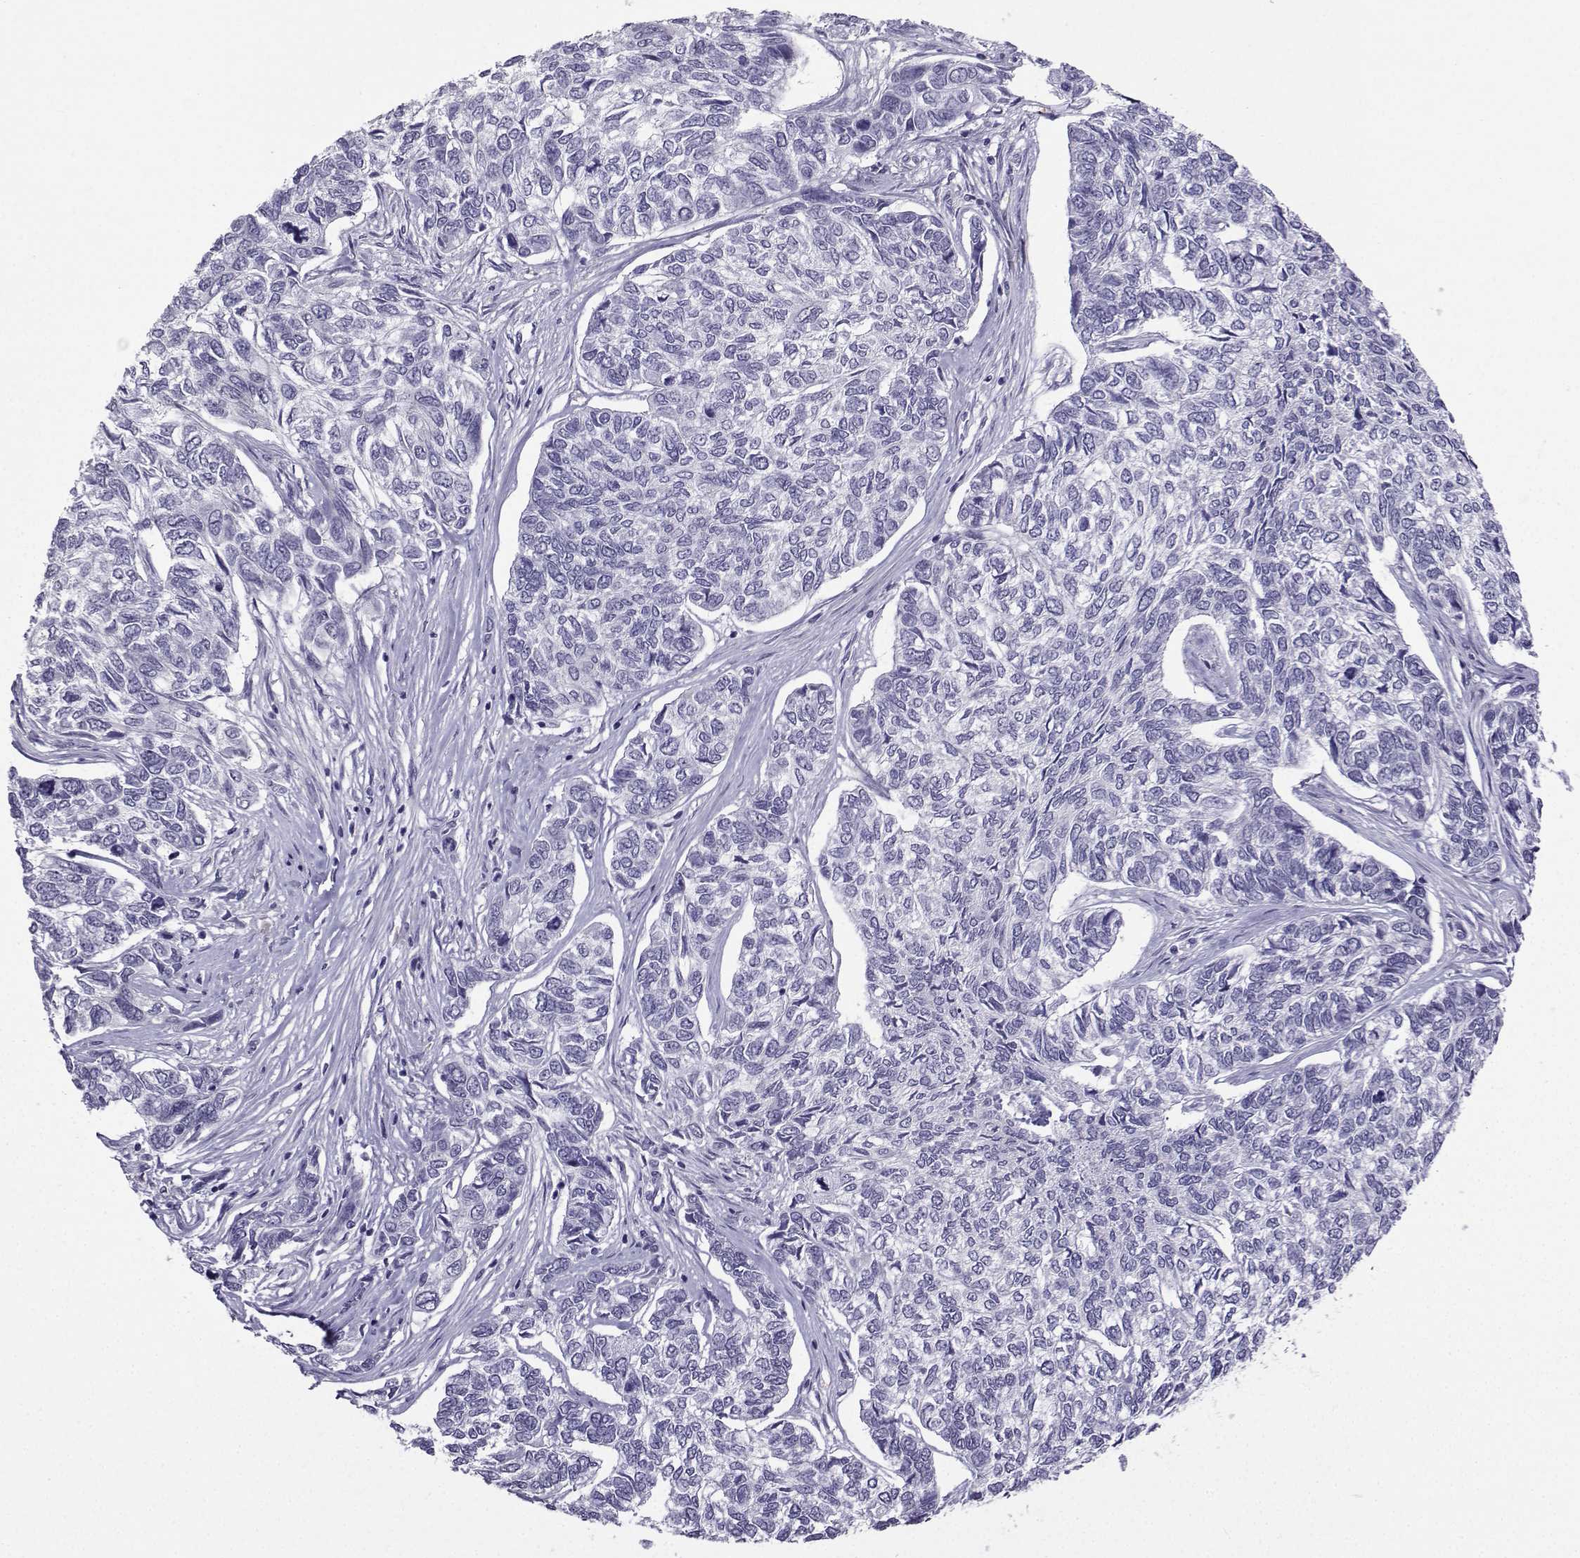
{"staining": {"intensity": "negative", "quantity": "none", "location": "none"}, "tissue": "skin cancer", "cell_type": "Tumor cells", "image_type": "cancer", "snomed": [{"axis": "morphology", "description": "Basal cell carcinoma"}, {"axis": "topography", "description": "Skin"}], "caption": "Protein analysis of skin basal cell carcinoma displays no significant expression in tumor cells.", "gene": "KIF17", "patient": {"sex": "female", "age": 65}}